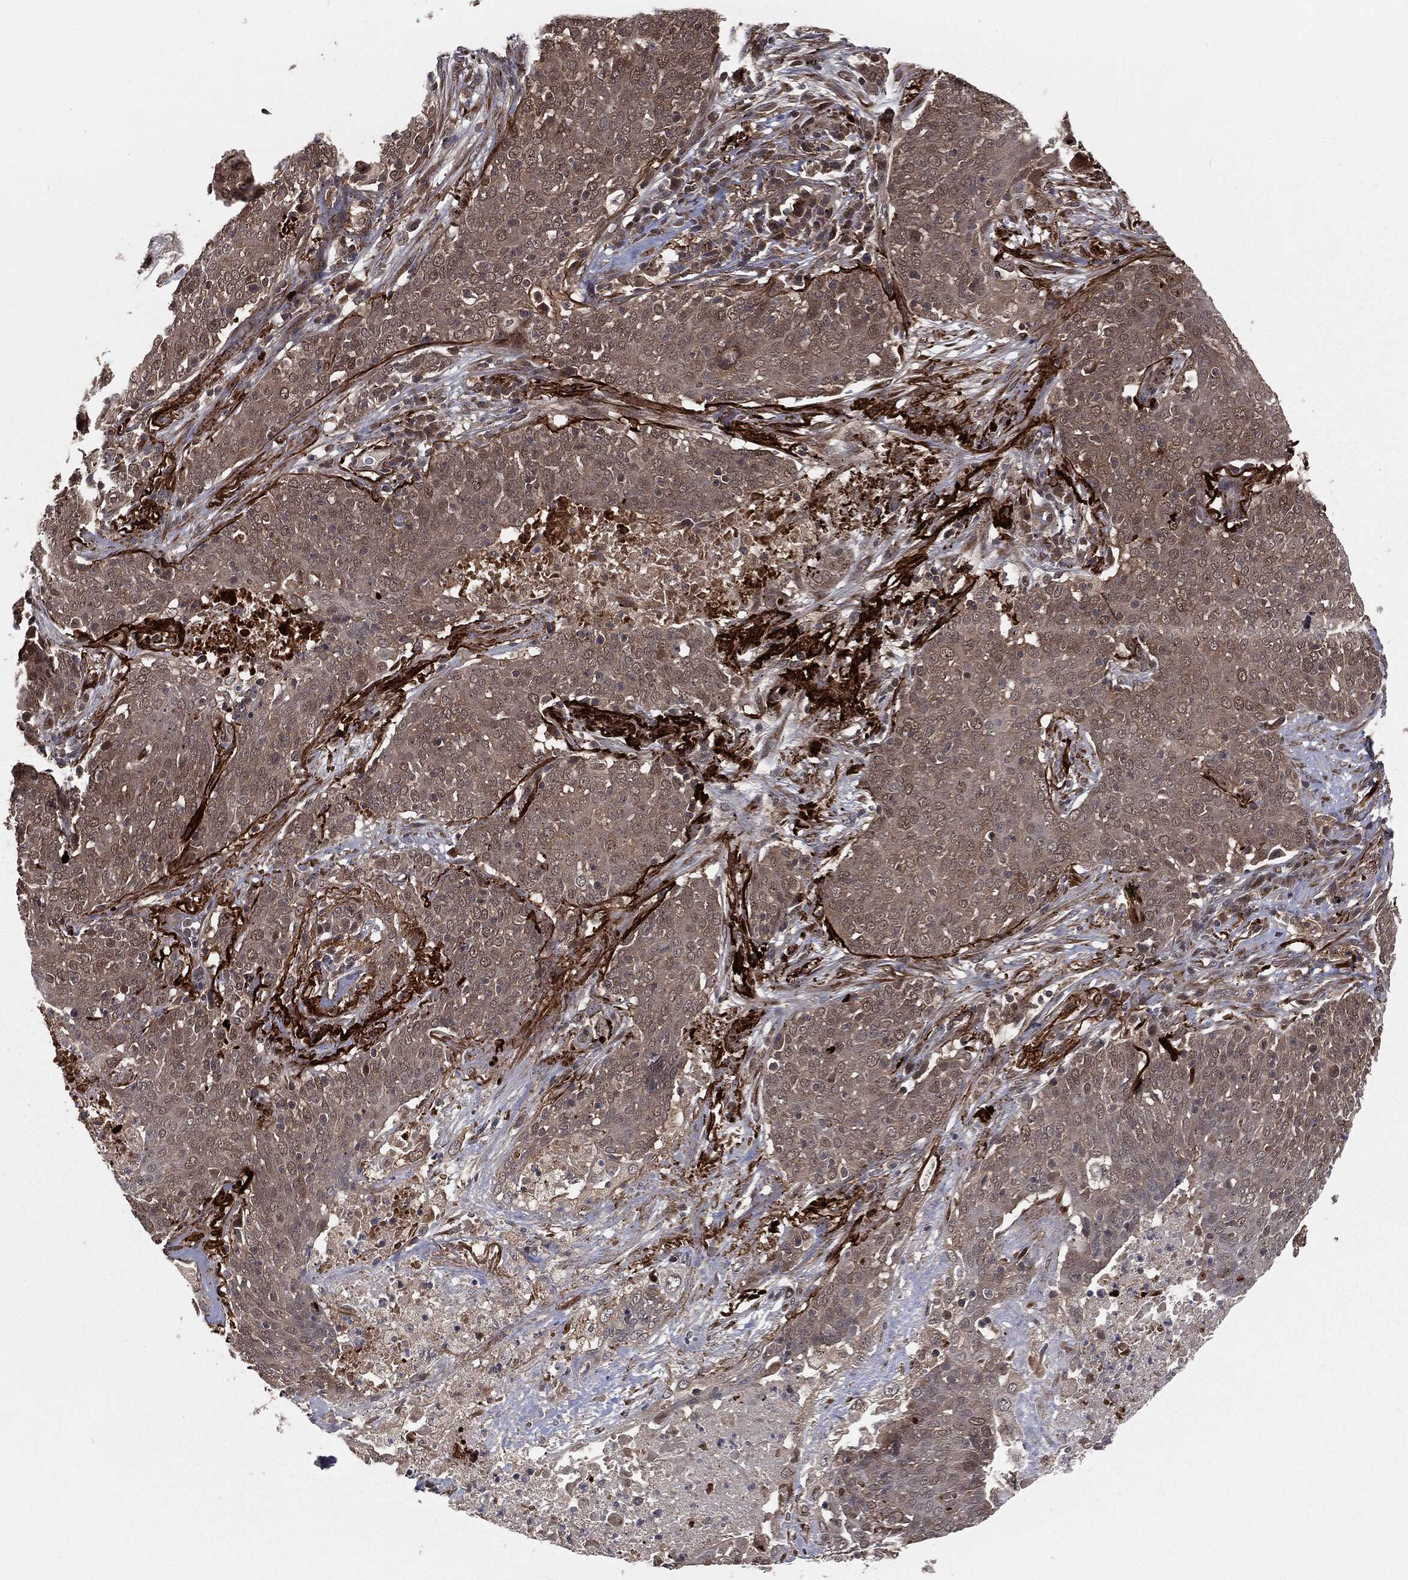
{"staining": {"intensity": "negative", "quantity": "none", "location": "none"}, "tissue": "lung cancer", "cell_type": "Tumor cells", "image_type": "cancer", "snomed": [{"axis": "morphology", "description": "Squamous cell carcinoma, NOS"}, {"axis": "topography", "description": "Lung"}], "caption": "Histopathology image shows no protein expression in tumor cells of squamous cell carcinoma (lung) tissue.", "gene": "FBXO7", "patient": {"sex": "male", "age": 82}}